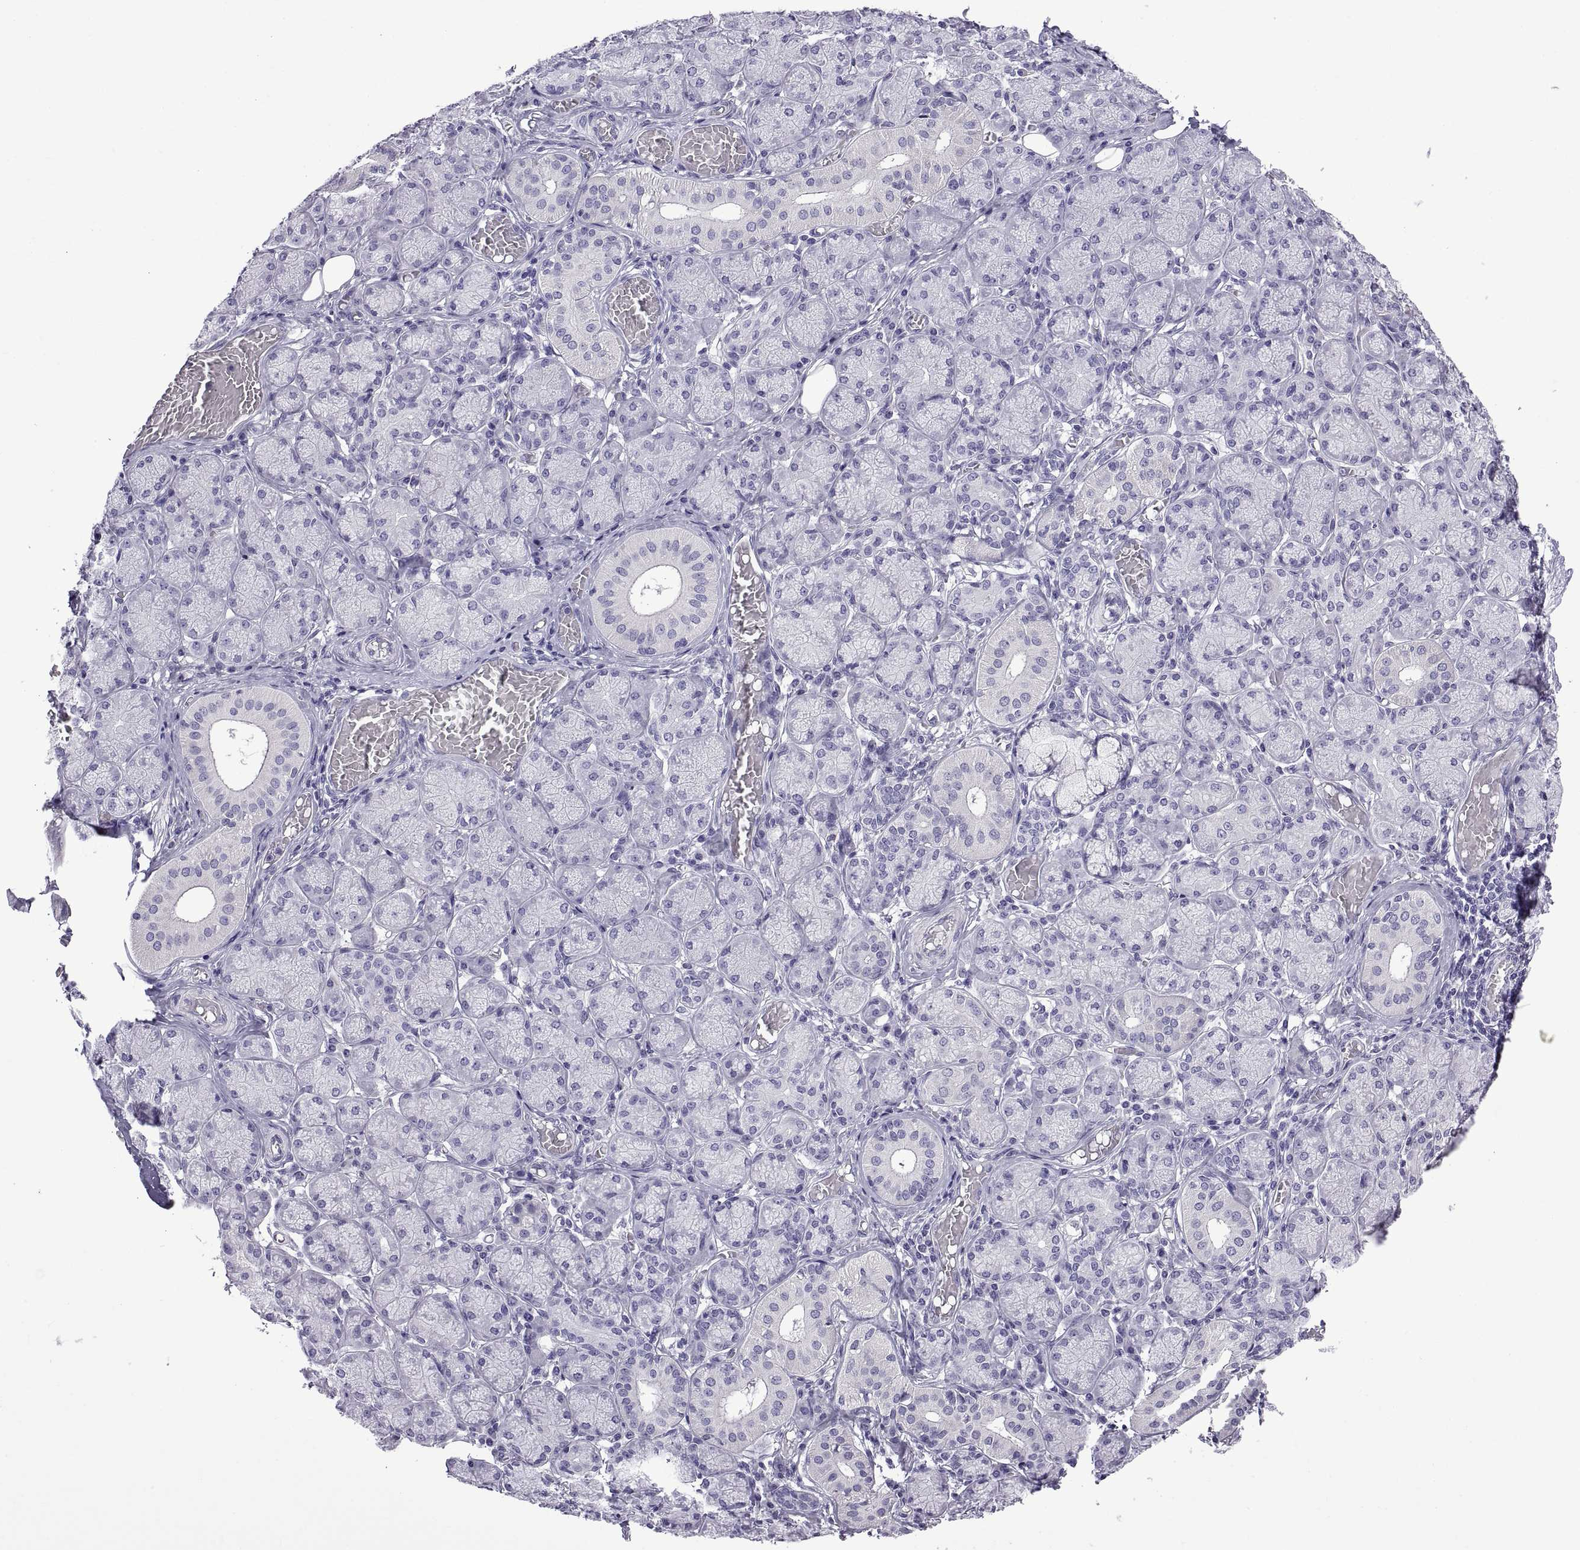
{"staining": {"intensity": "negative", "quantity": "none", "location": "none"}, "tissue": "salivary gland", "cell_type": "Glandular cells", "image_type": "normal", "snomed": [{"axis": "morphology", "description": "Normal tissue, NOS"}, {"axis": "topography", "description": "Salivary gland"}, {"axis": "topography", "description": "Peripheral nerve tissue"}], "caption": "The micrograph reveals no significant expression in glandular cells of salivary gland.", "gene": "SPDYE10", "patient": {"sex": "female", "age": 24}}